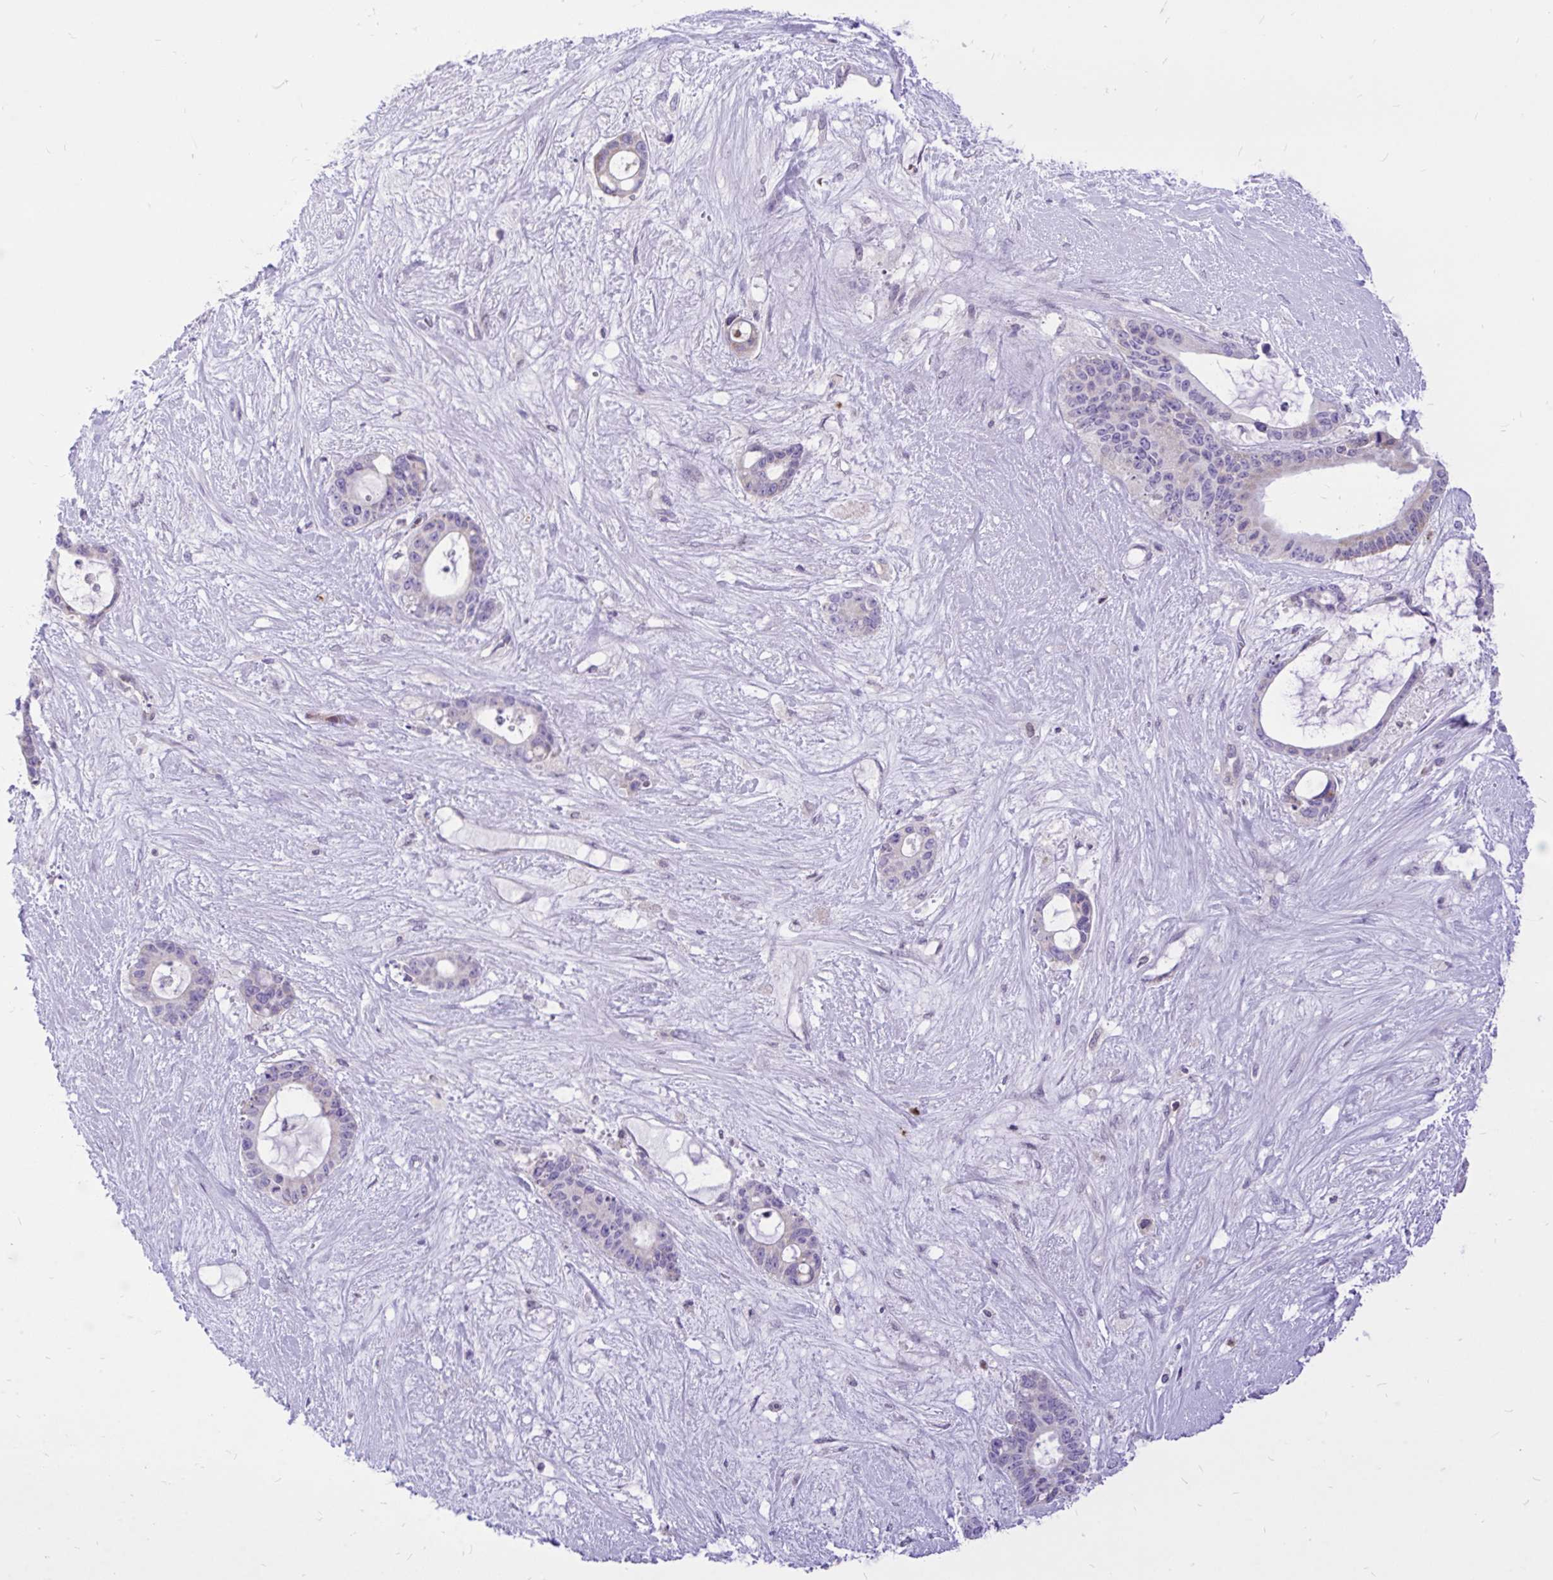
{"staining": {"intensity": "negative", "quantity": "none", "location": "none"}, "tissue": "liver cancer", "cell_type": "Tumor cells", "image_type": "cancer", "snomed": [{"axis": "morphology", "description": "Normal tissue, NOS"}, {"axis": "morphology", "description": "Cholangiocarcinoma"}, {"axis": "topography", "description": "Liver"}, {"axis": "topography", "description": "Peripheral nerve tissue"}], "caption": "An IHC image of liver cancer (cholangiocarcinoma) is shown. There is no staining in tumor cells of liver cancer (cholangiocarcinoma). Nuclei are stained in blue.", "gene": "CXCL8", "patient": {"sex": "female", "age": 73}}